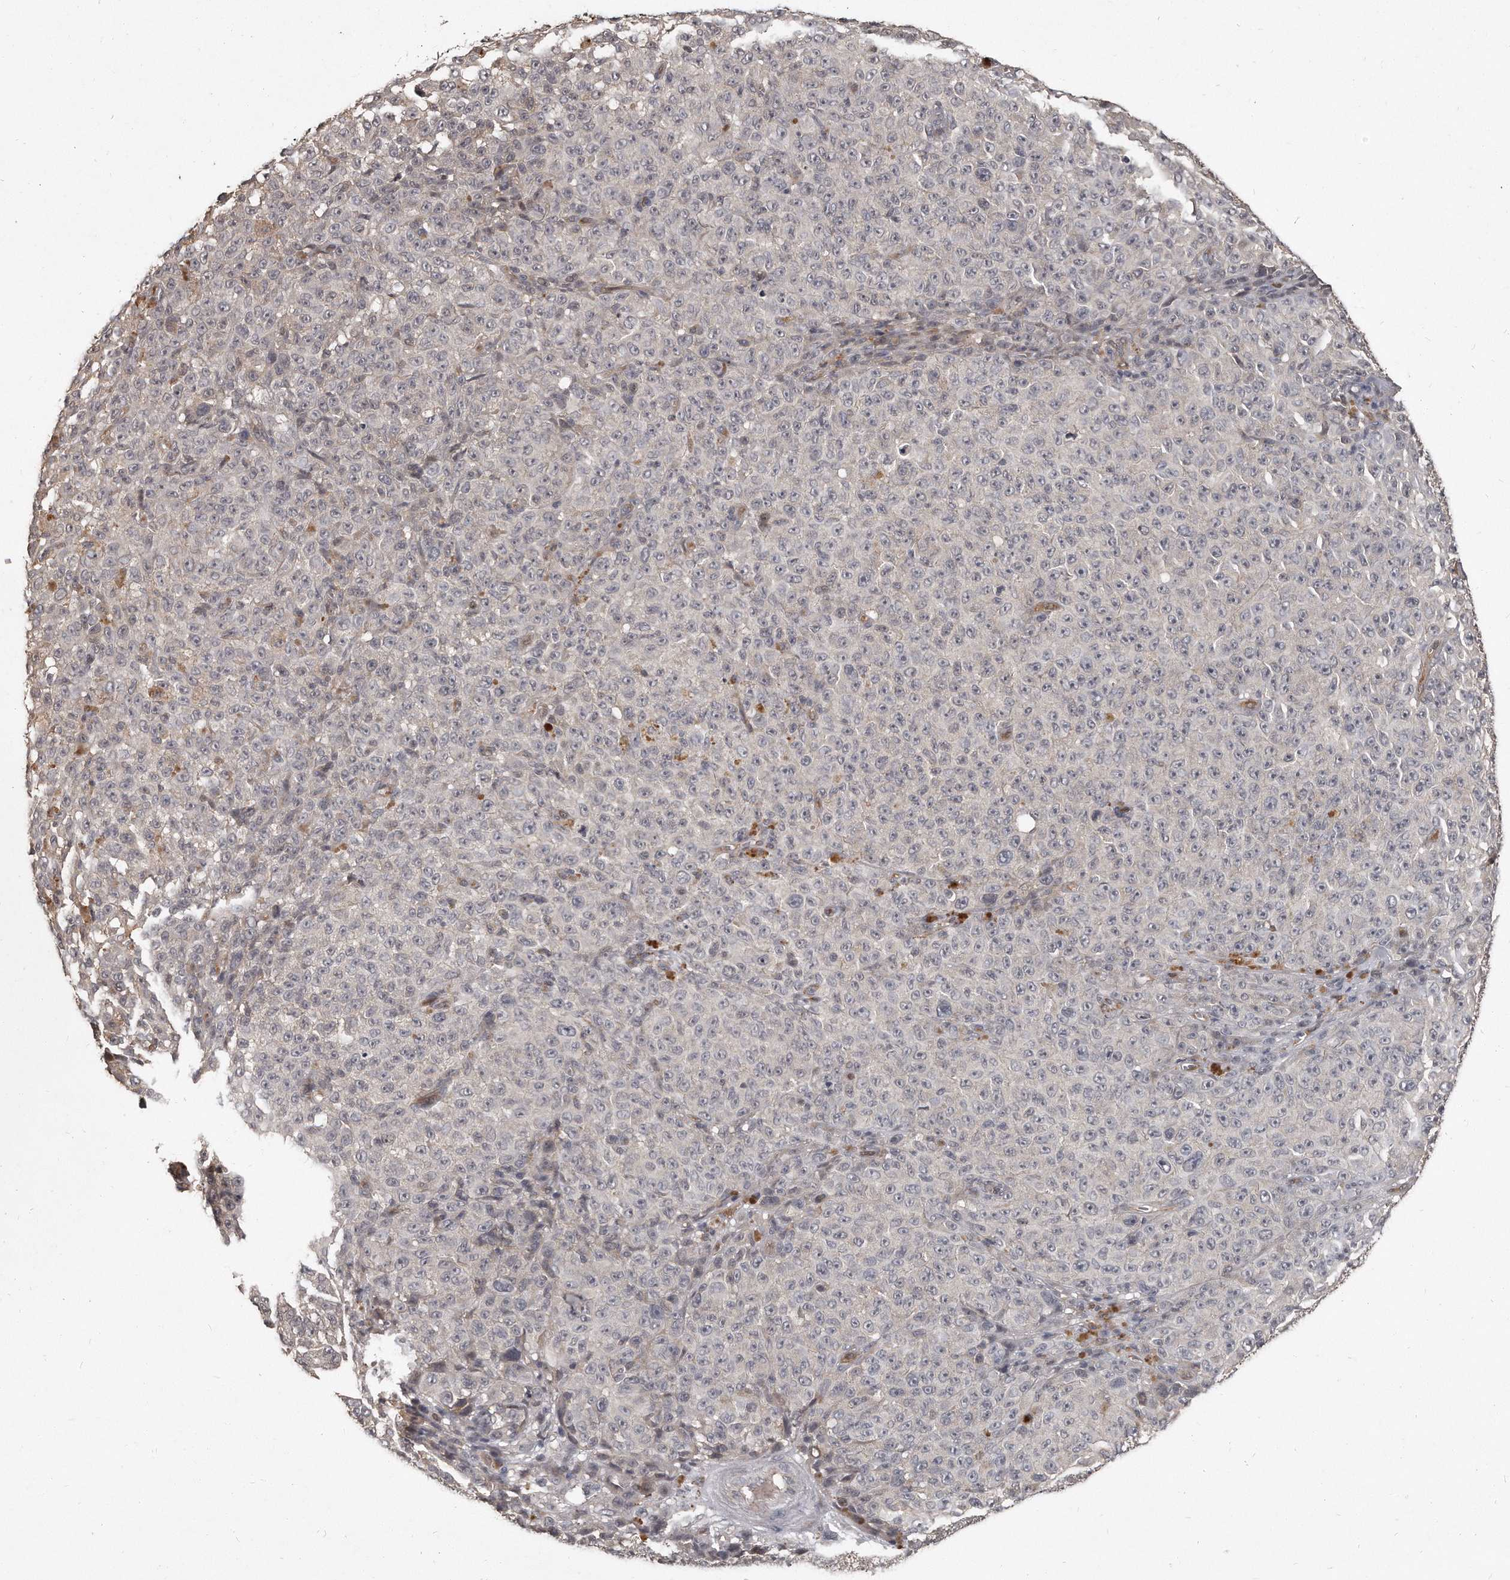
{"staining": {"intensity": "negative", "quantity": "none", "location": "none"}, "tissue": "melanoma", "cell_type": "Tumor cells", "image_type": "cancer", "snomed": [{"axis": "morphology", "description": "Malignant melanoma, NOS"}, {"axis": "topography", "description": "Skin"}], "caption": "Malignant melanoma was stained to show a protein in brown. There is no significant positivity in tumor cells.", "gene": "GRB10", "patient": {"sex": "female", "age": 82}}